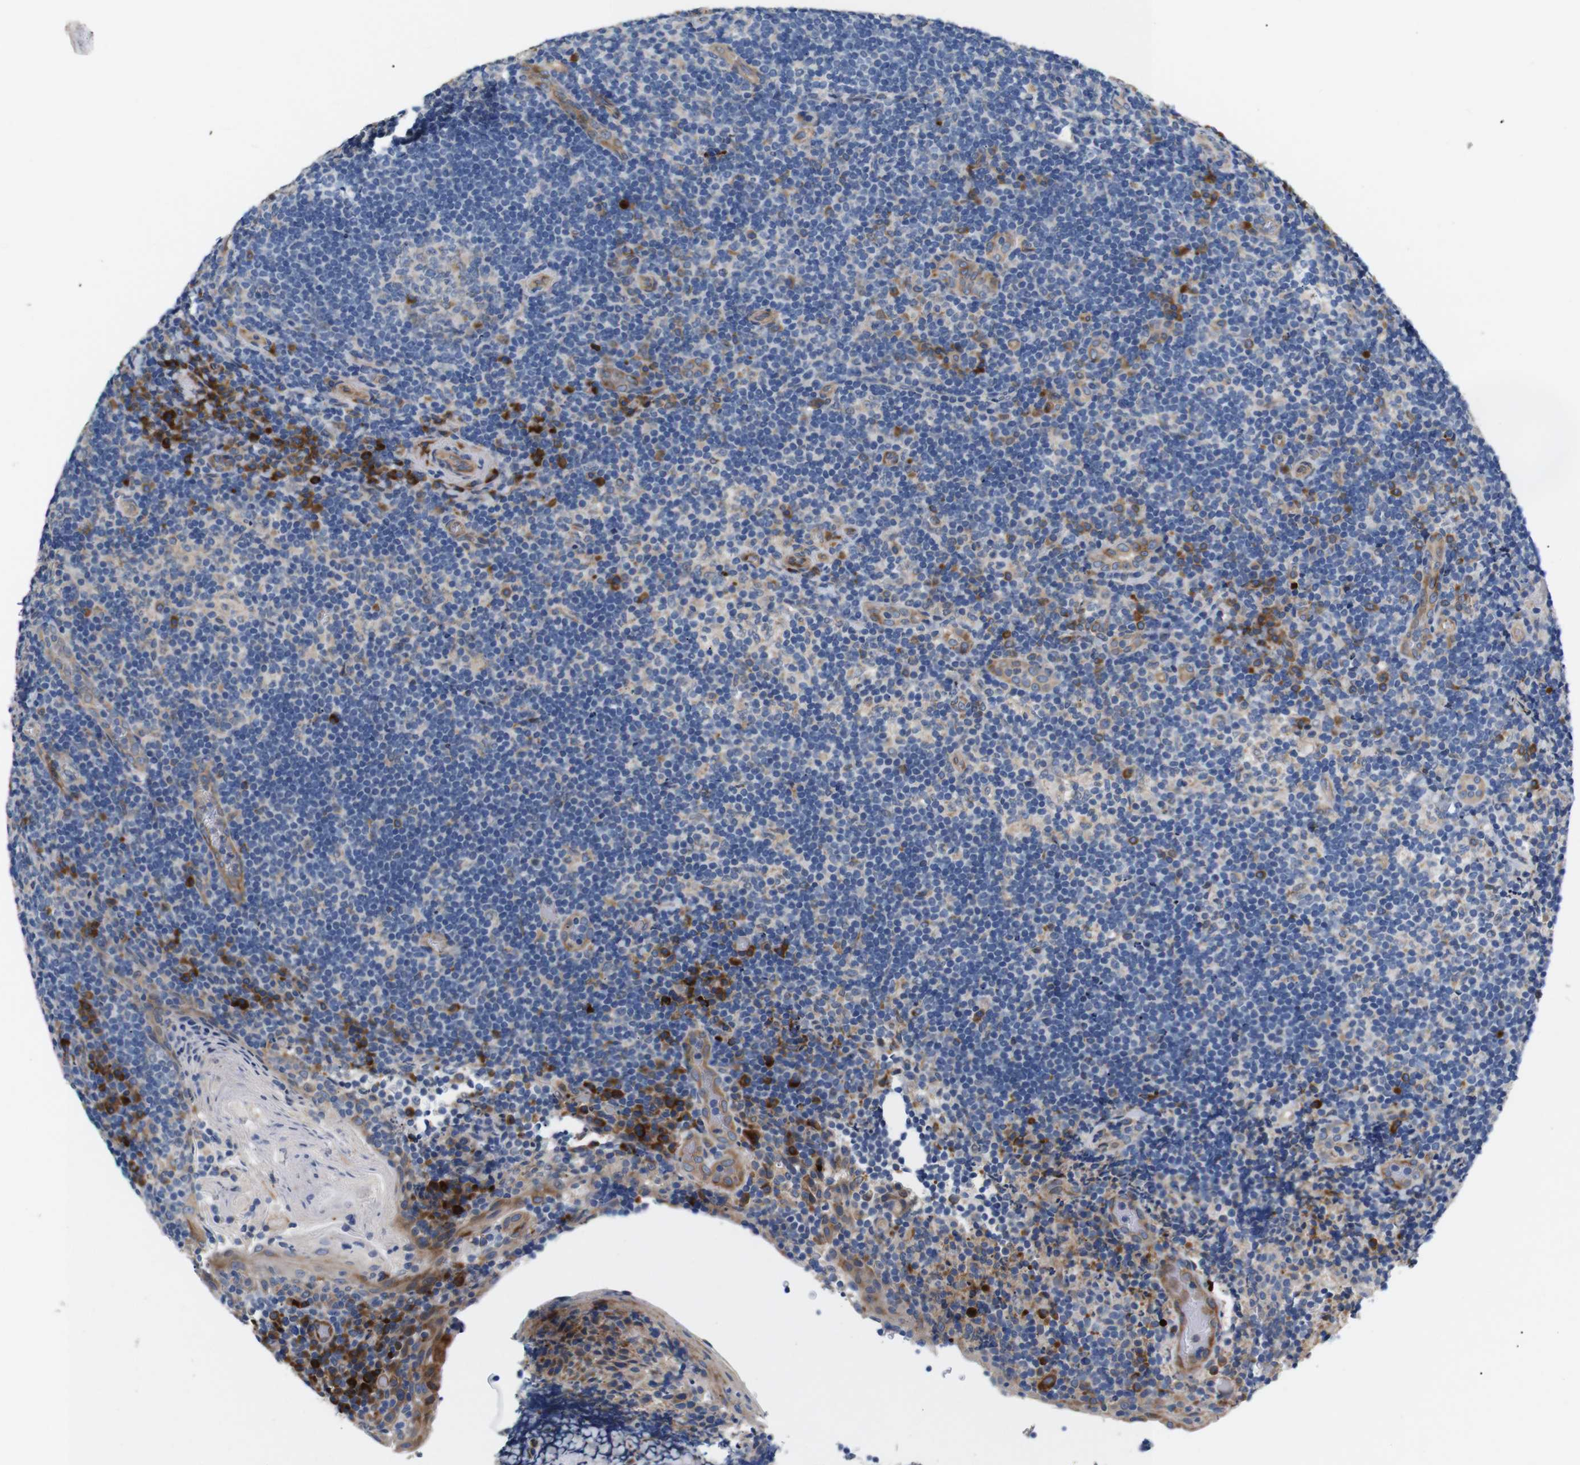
{"staining": {"intensity": "moderate", "quantity": "<25%", "location": "cytoplasmic/membranous"}, "tissue": "tonsil", "cell_type": "Germinal center cells", "image_type": "normal", "snomed": [{"axis": "morphology", "description": "Normal tissue, NOS"}, {"axis": "topography", "description": "Tonsil"}], "caption": "Approximately <25% of germinal center cells in normal tonsil demonstrate moderate cytoplasmic/membranous protein staining as visualized by brown immunohistochemical staining.", "gene": "UBE2G2", "patient": {"sex": "male", "age": 37}}